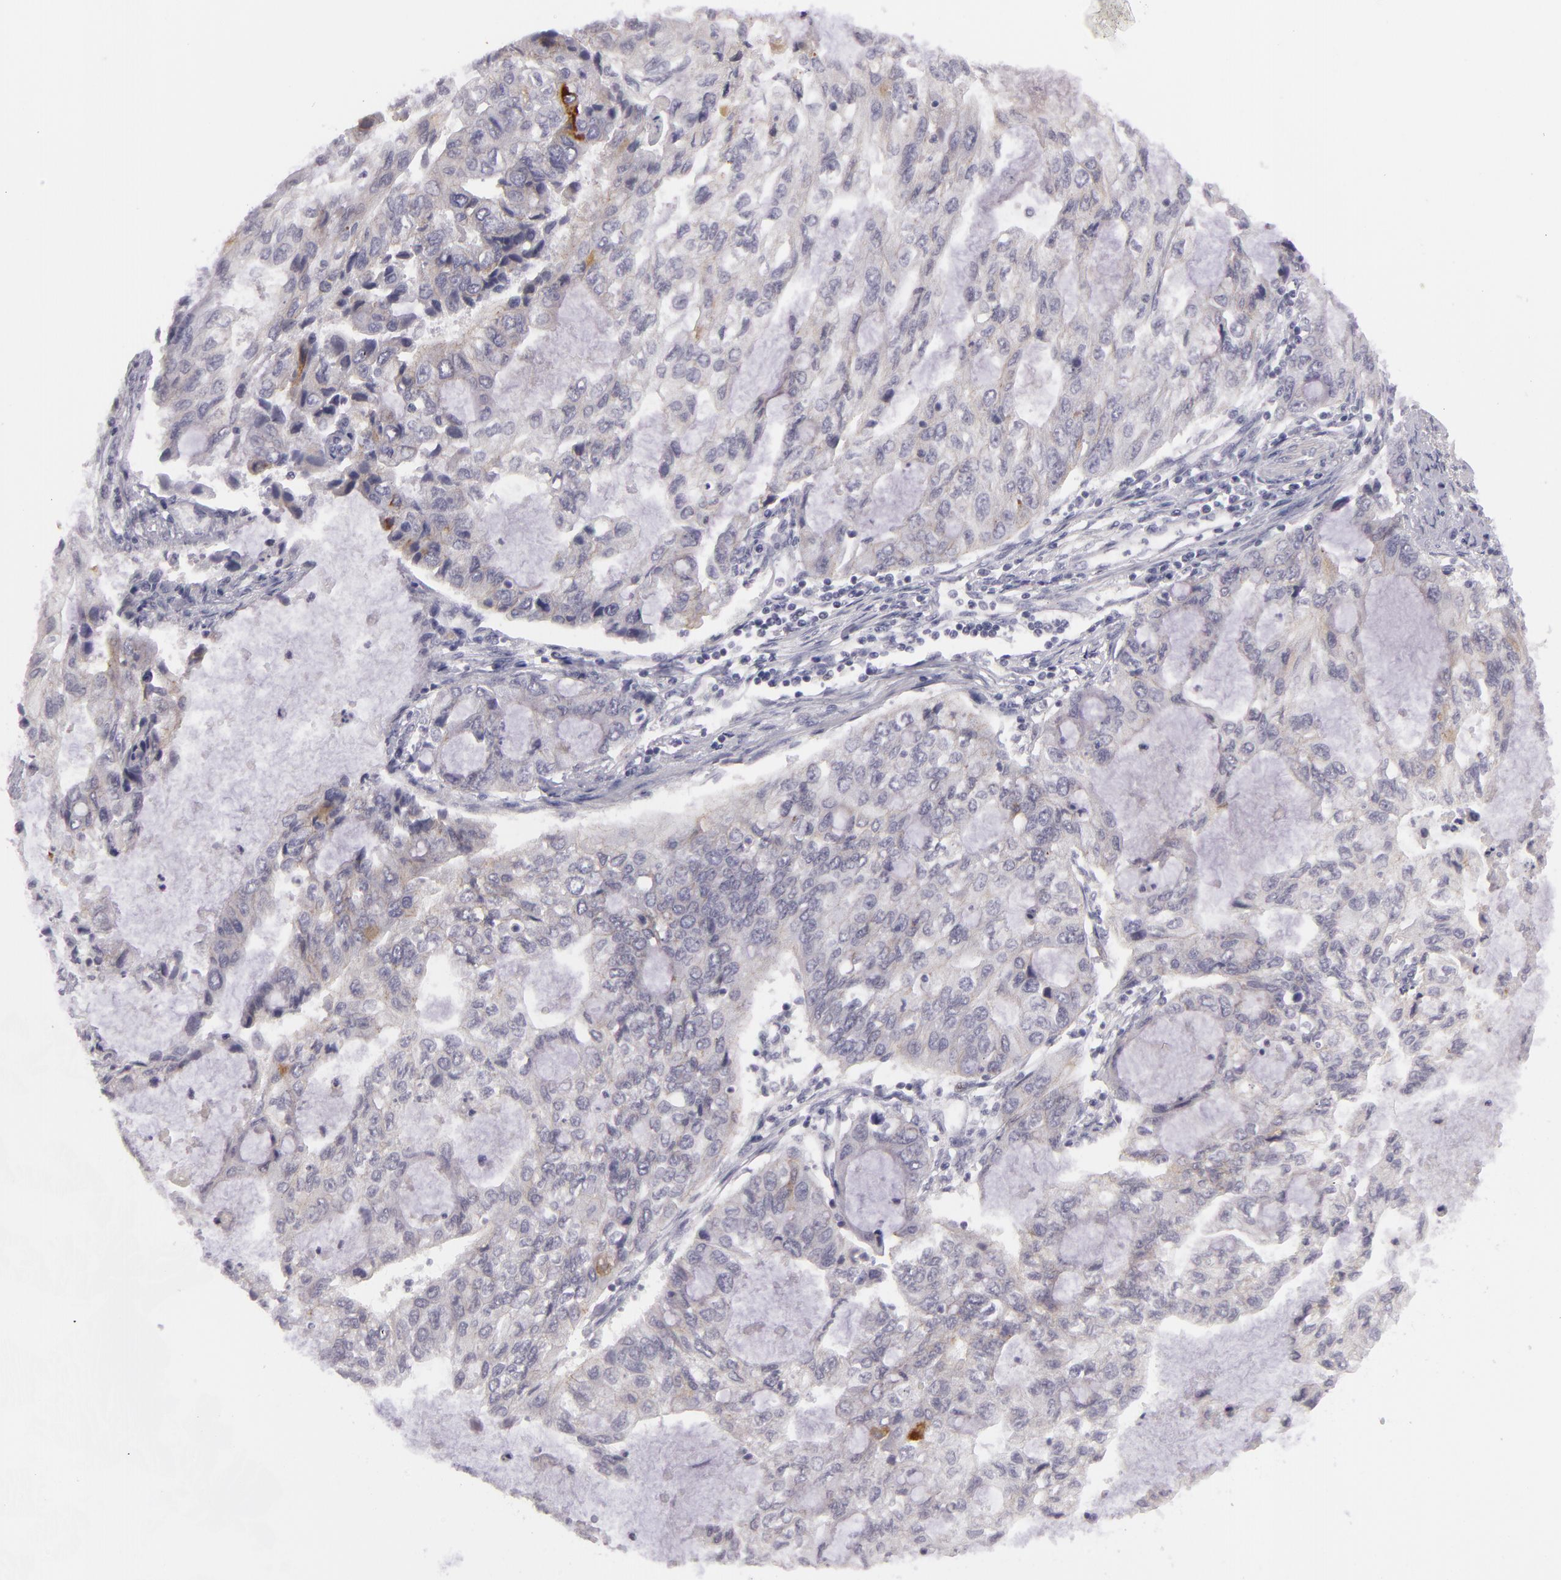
{"staining": {"intensity": "negative", "quantity": "none", "location": "none"}, "tissue": "stomach cancer", "cell_type": "Tumor cells", "image_type": "cancer", "snomed": [{"axis": "morphology", "description": "Adenocarcinoma, NOS"}, {"axis": "topography", "description": "Stomach, upper"}], "caption": "High power microscopy micrograph of an immunohistochemistry (IHC) photomicrograph of stomach adenocarcinoma, revealing no significant positivity in tumor cells.", "gene": "CTNNB1", "patient": {"sex": "female", "age": 52}}